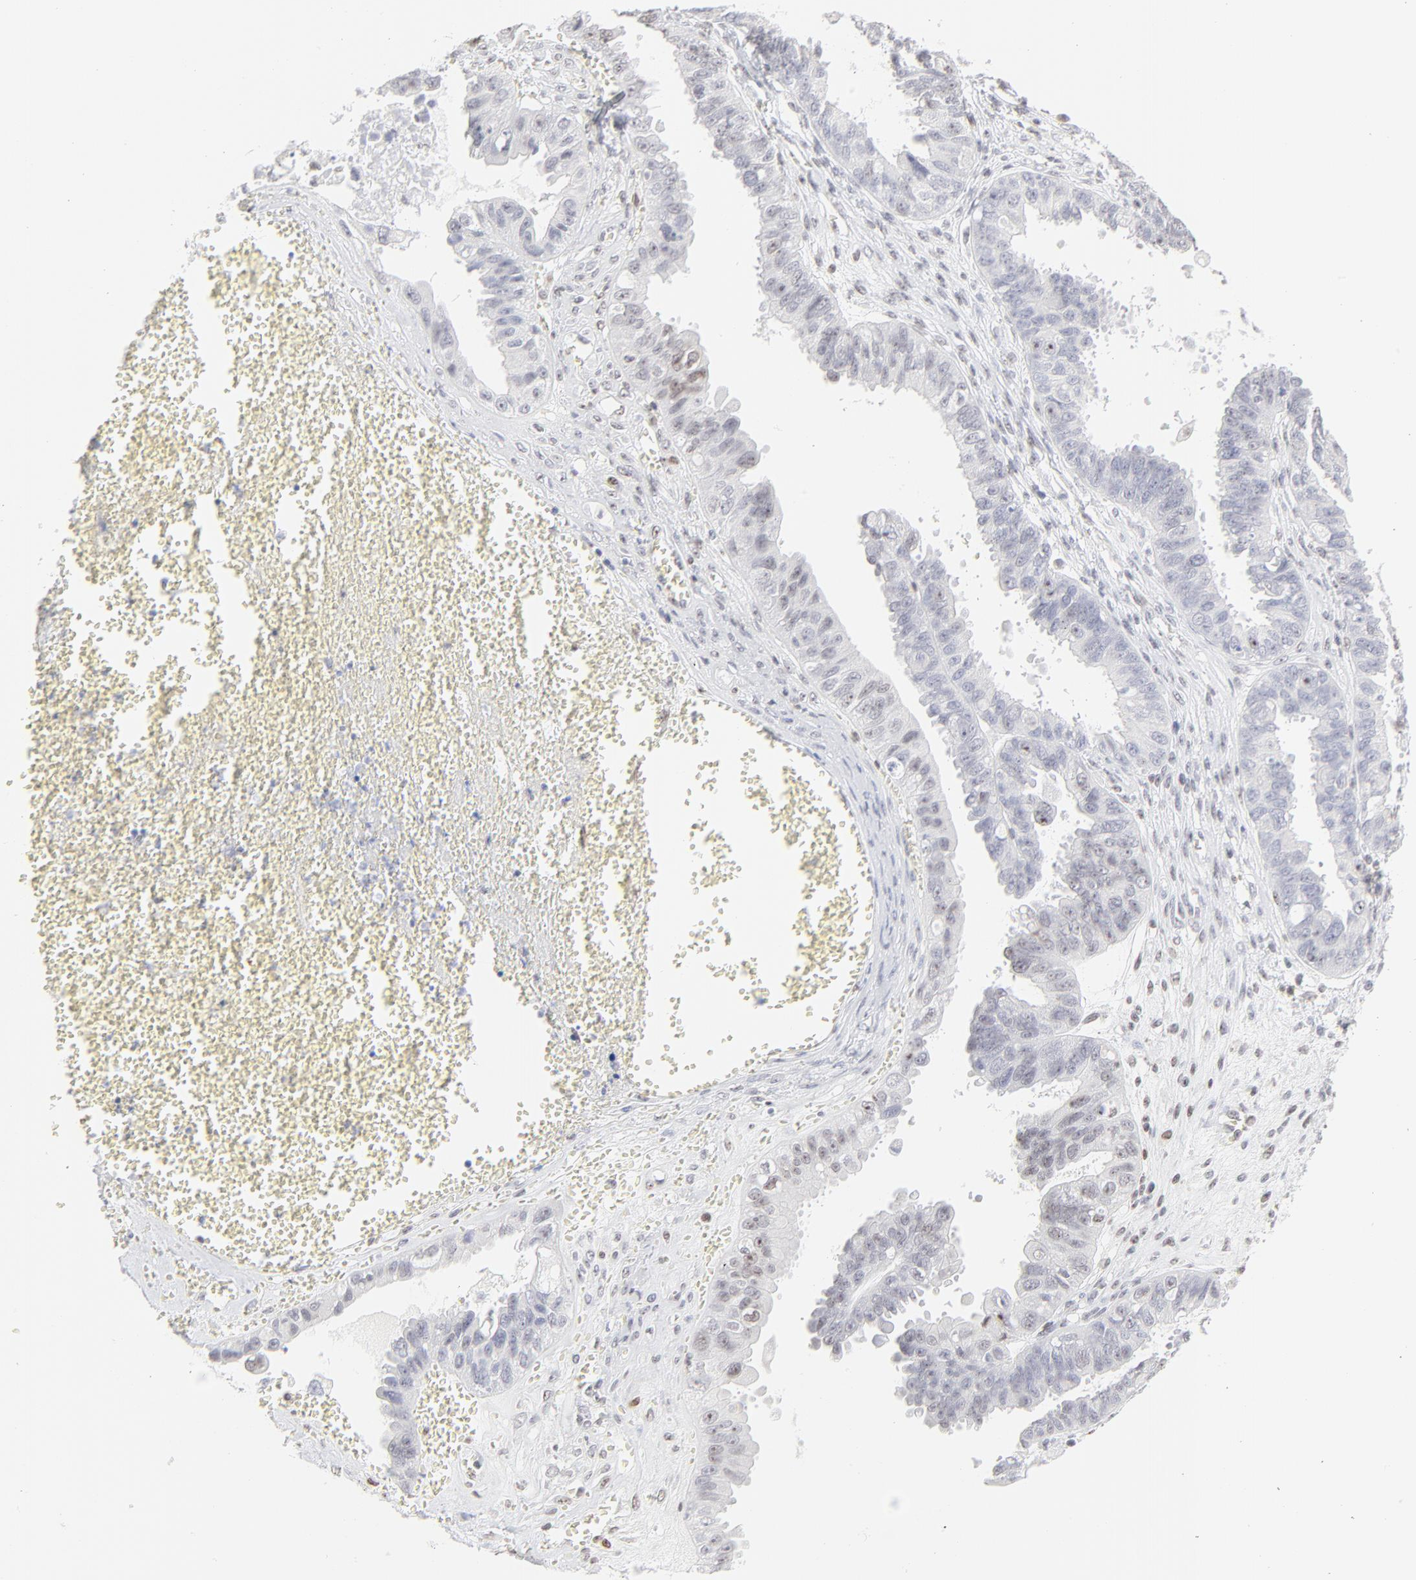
{"staining": {"intensity": "negative", "quantity": "none", "location": "none"}, "tissue": "ovarian cancer", "cell_type": "Tumor cells", "image_type": "cancer", "snomed": [{"axis": "morphology", "description": "Carcinoma, endometroid"}, {"axis": "topography", "description": "Ovary"}], "caption": "Tumor cells show no significant protein positivity in ovarian endometroid carcinoma. (DAB immunohistochemistry (IHC) visualized using brightfield microscopy, high magnification).", "gene": "NFIL3", "patient": {"sex": "female", "age": 85}}